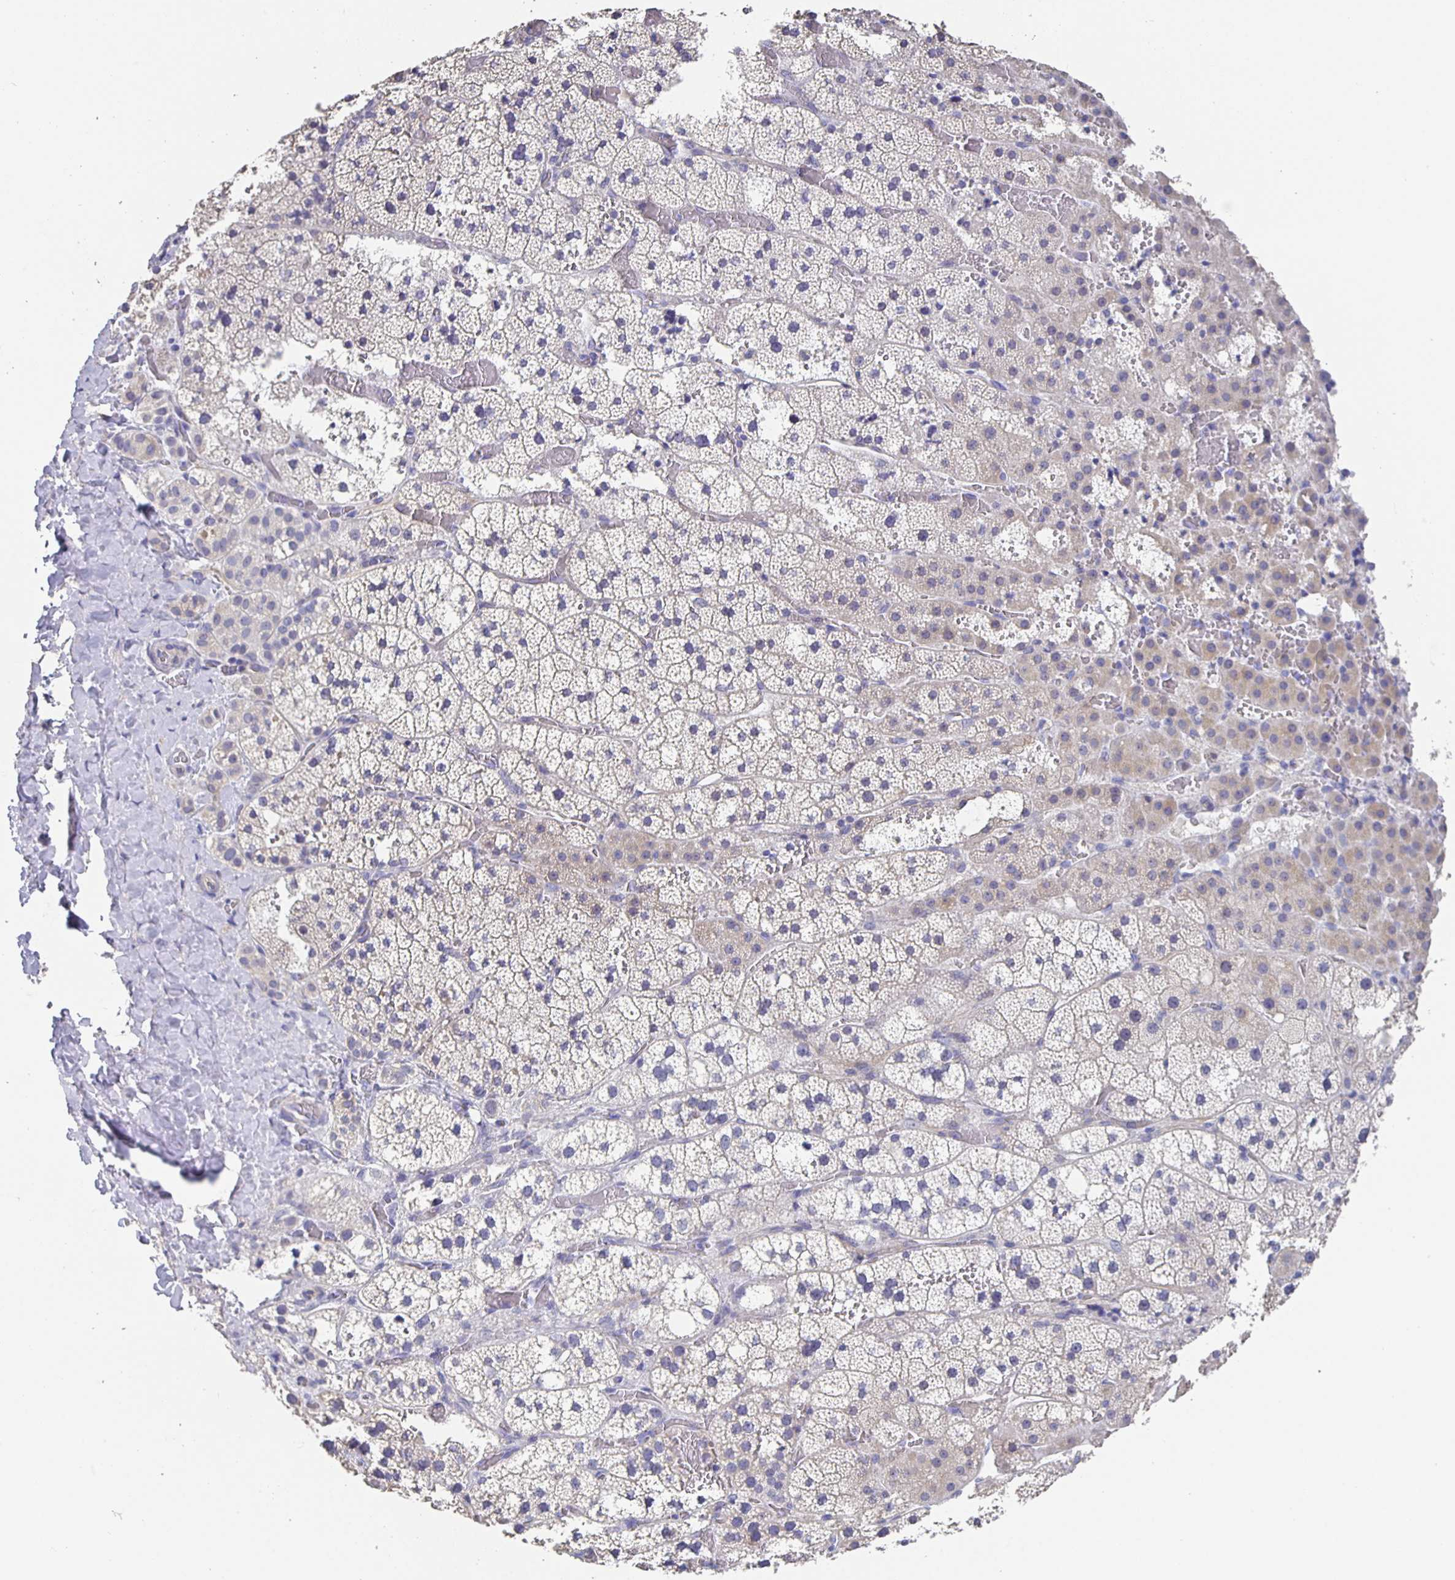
{"staining": {"intensity": "weak", "quantity": "<25%", "location": "cytoplasmic/membranous"}, "tissue": "adrenal gland", "cell_type": "Glandular cells", "image_type": "normal", "snomed": [{"axis": "morphology", "description": "Normal tissue, NOS"}, {"axis": "topography", "description": "Adrenal gland"}], "caption": "Photomicrograph shows no protein positivity in glandular cells of benign adrenal gland.", "gene": "CFAP74", "patient": {"sex": "male", "age": 53}}